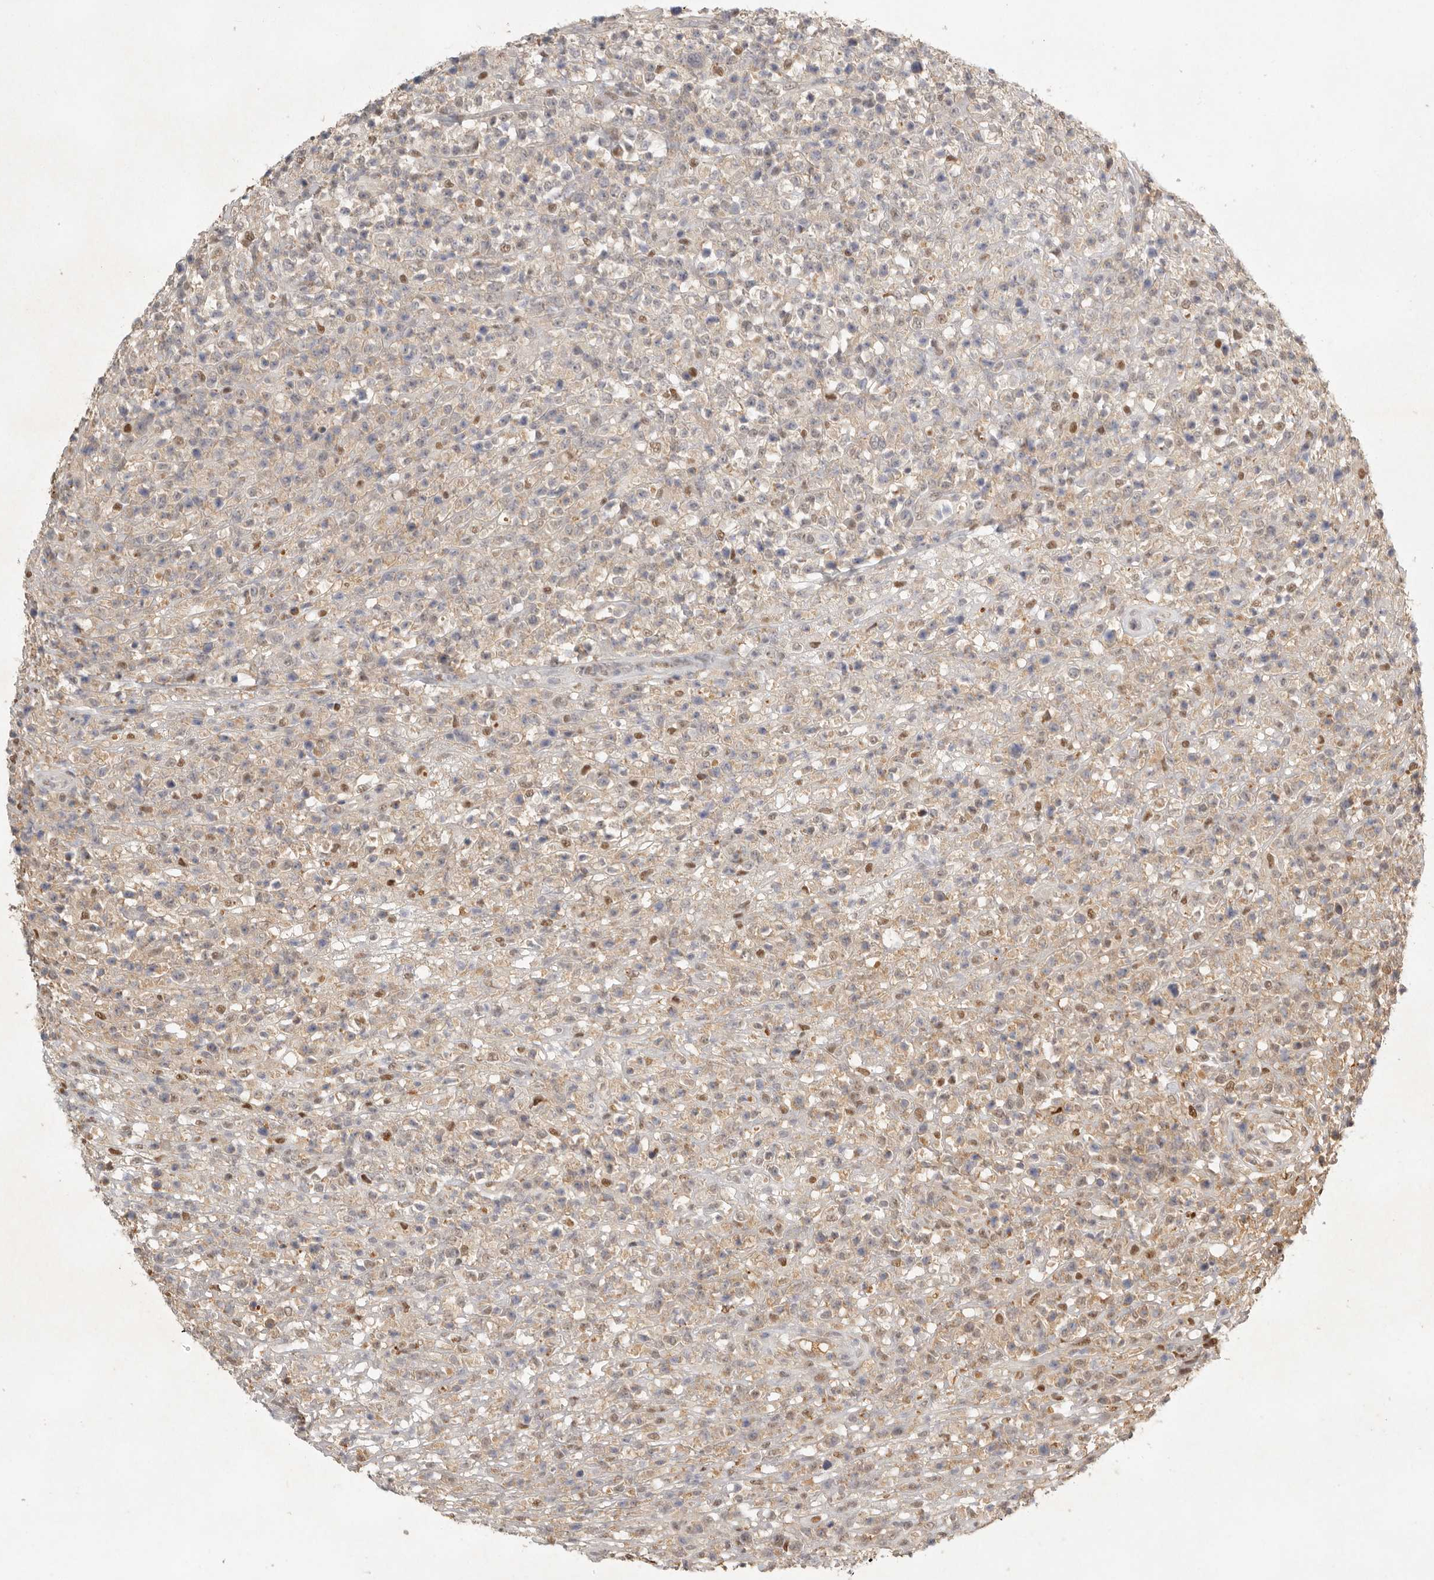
{"staining": {"intensity": "moderate", "quantity": "25%-75%", "location": "nuclear"}, "tissue": "lymphoma", "cell_type": "Tumor cells", "image_type": "cancer", "snomed": [{"axis": "morphology", "description": "Malignant lymphoma, non-Hodgkin's type, High grade"}, {"axis": "topography", "description": "Colon"}], "caption": "A histopathology image of lymphoma stained for a protein demonstrates moderate nuclear brown staining in tumor cells.", "gene": "PSMA5", "patient": {"sex": "female", "age": 53}}